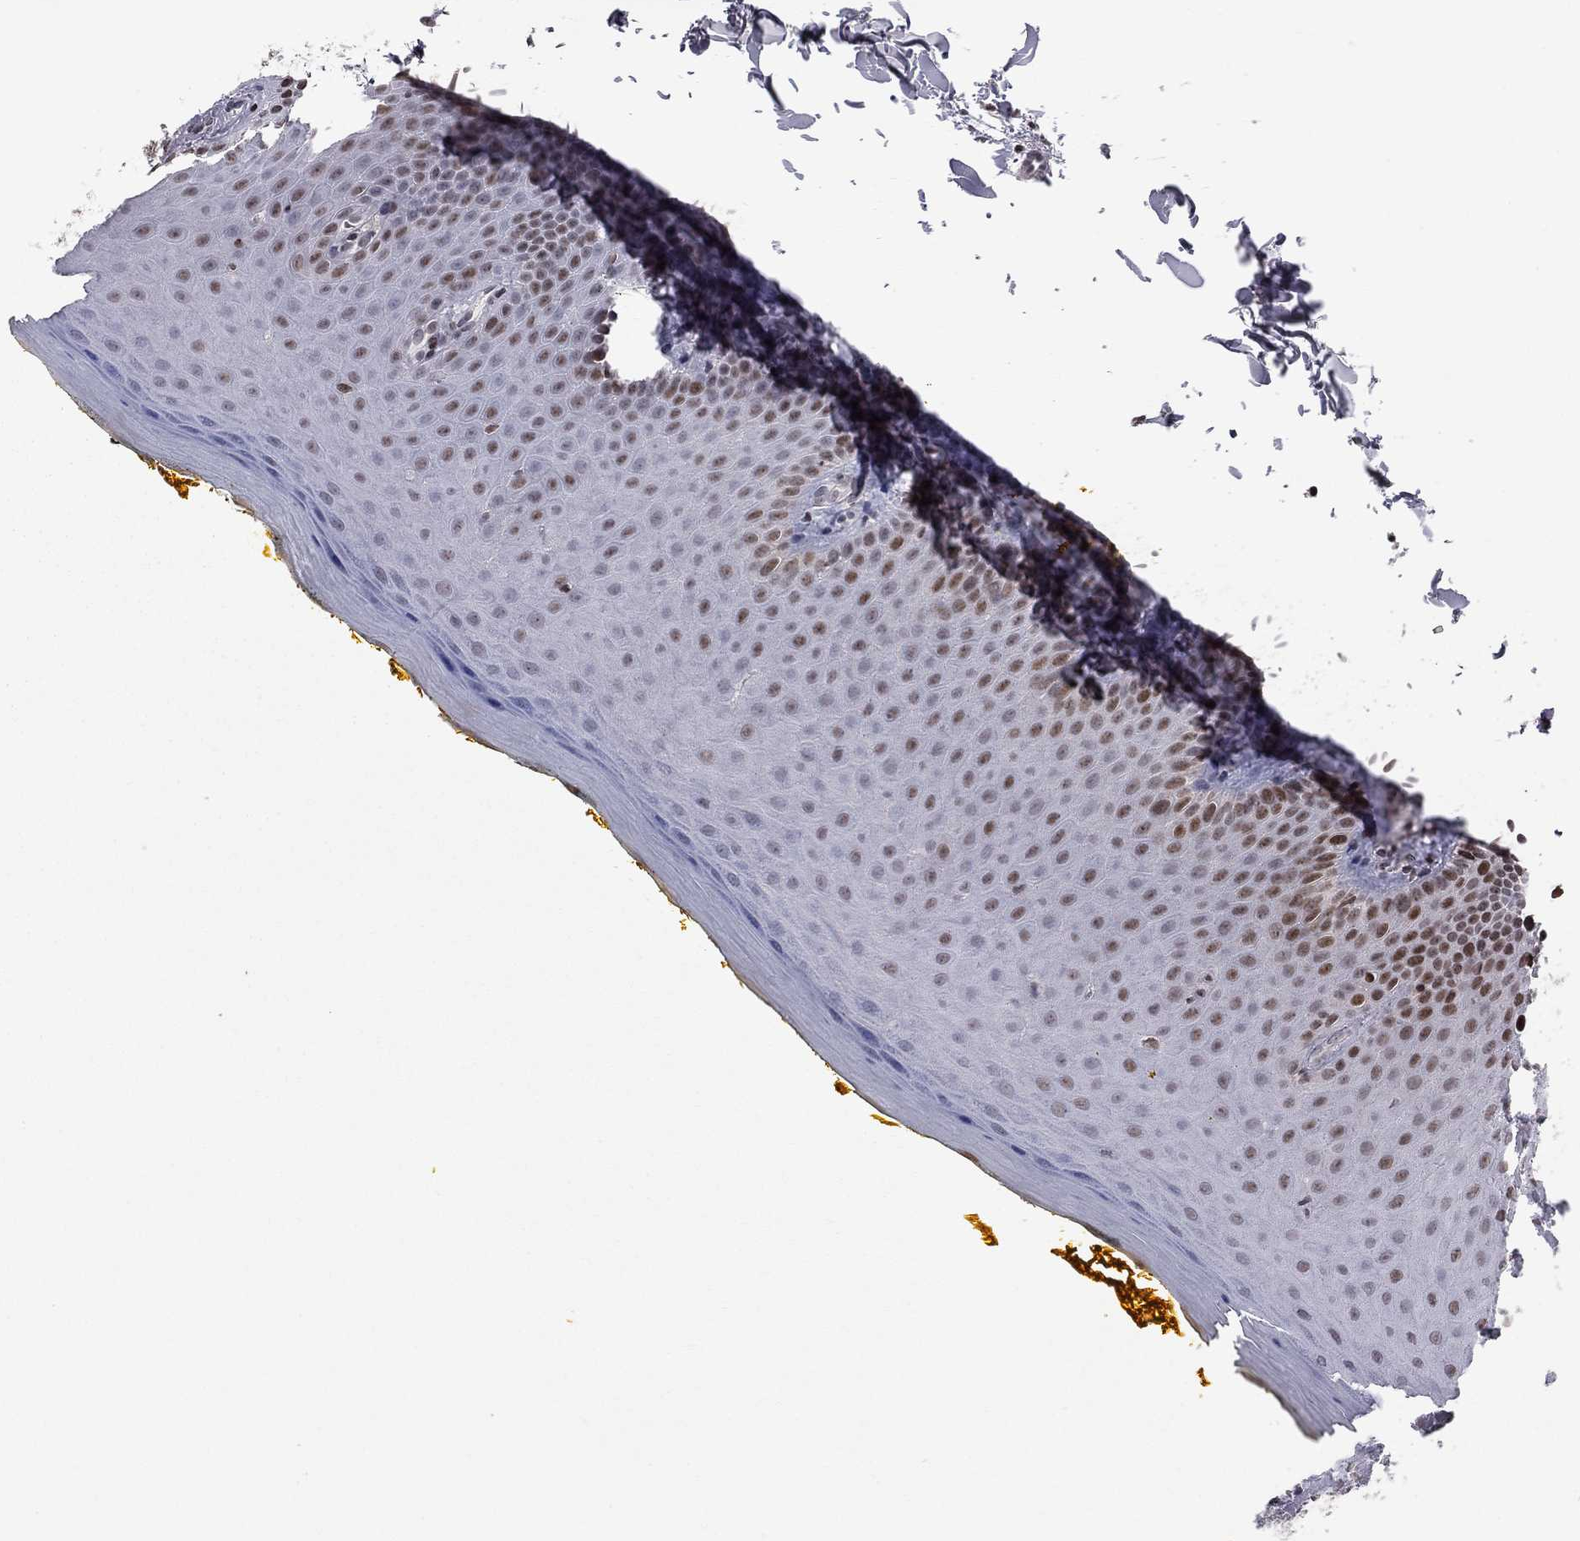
{"staining": {"intensity": "strong", "quantity": "<25%", "location": "nuclear"}, "tissue": "oral mucosa", "cell_type": "Squamous epithelial cells", "image_type": "normal", "snomed": [{"axis": "morphology", "description": "Normal tissue, NOS"}, {"axis": "topography", "description": "Oral tissue"}], "caption": "Oral mucosa stained with DAB immunohistochemistry (IHC) exhibits medium levels of strong nuclear positivity in approximately <25% of squamous epithelial cells. The staining was performed using DAB (3,3'-diaminobenzidine), with brown indicating positive protein expression. Nuclei are stained blue with hematoxylin.", "gene": "RNASEH2C", "patient": {"sex": "female", "age": 43}}